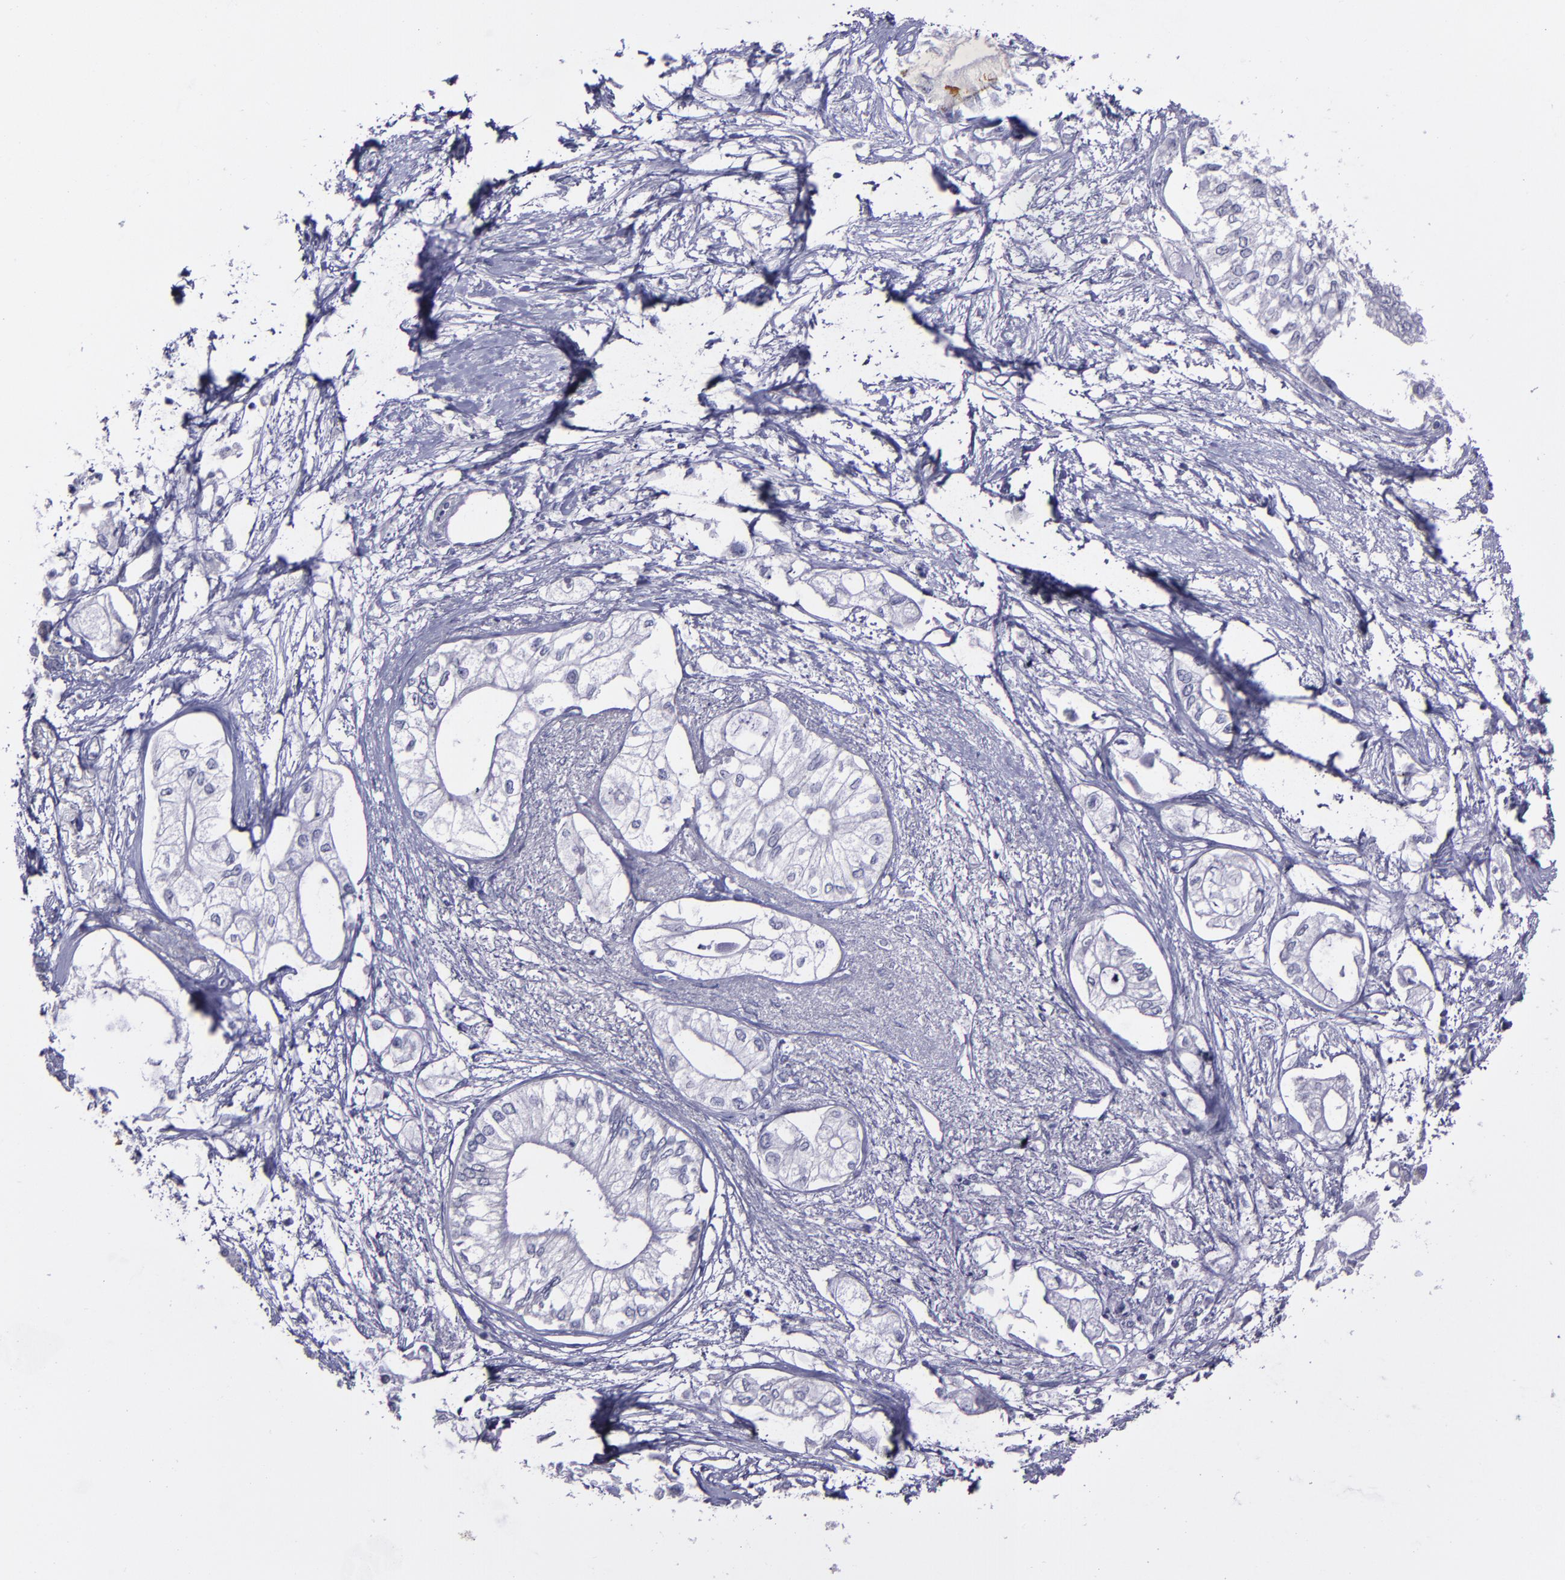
{"staining": {"intensity": "negative", "quantity": "none", "location": "none"}, "tissue": "pancreatic cancer", "cell_type": "Tumor cells", "image_type": "cancer", "snomed": [{"axis": "morphology", "description": "Adenocarcinoma, NOS"}, {"axis": "topography", "description": "Pancreas"}], "caption": "Pancreatic cancer (adenocarcinoma) was stained to show a protein in brown. There is no significant expression in tumor cells.", "gene": "MASP1", "patient": {"sex": "male", "age": 79}}